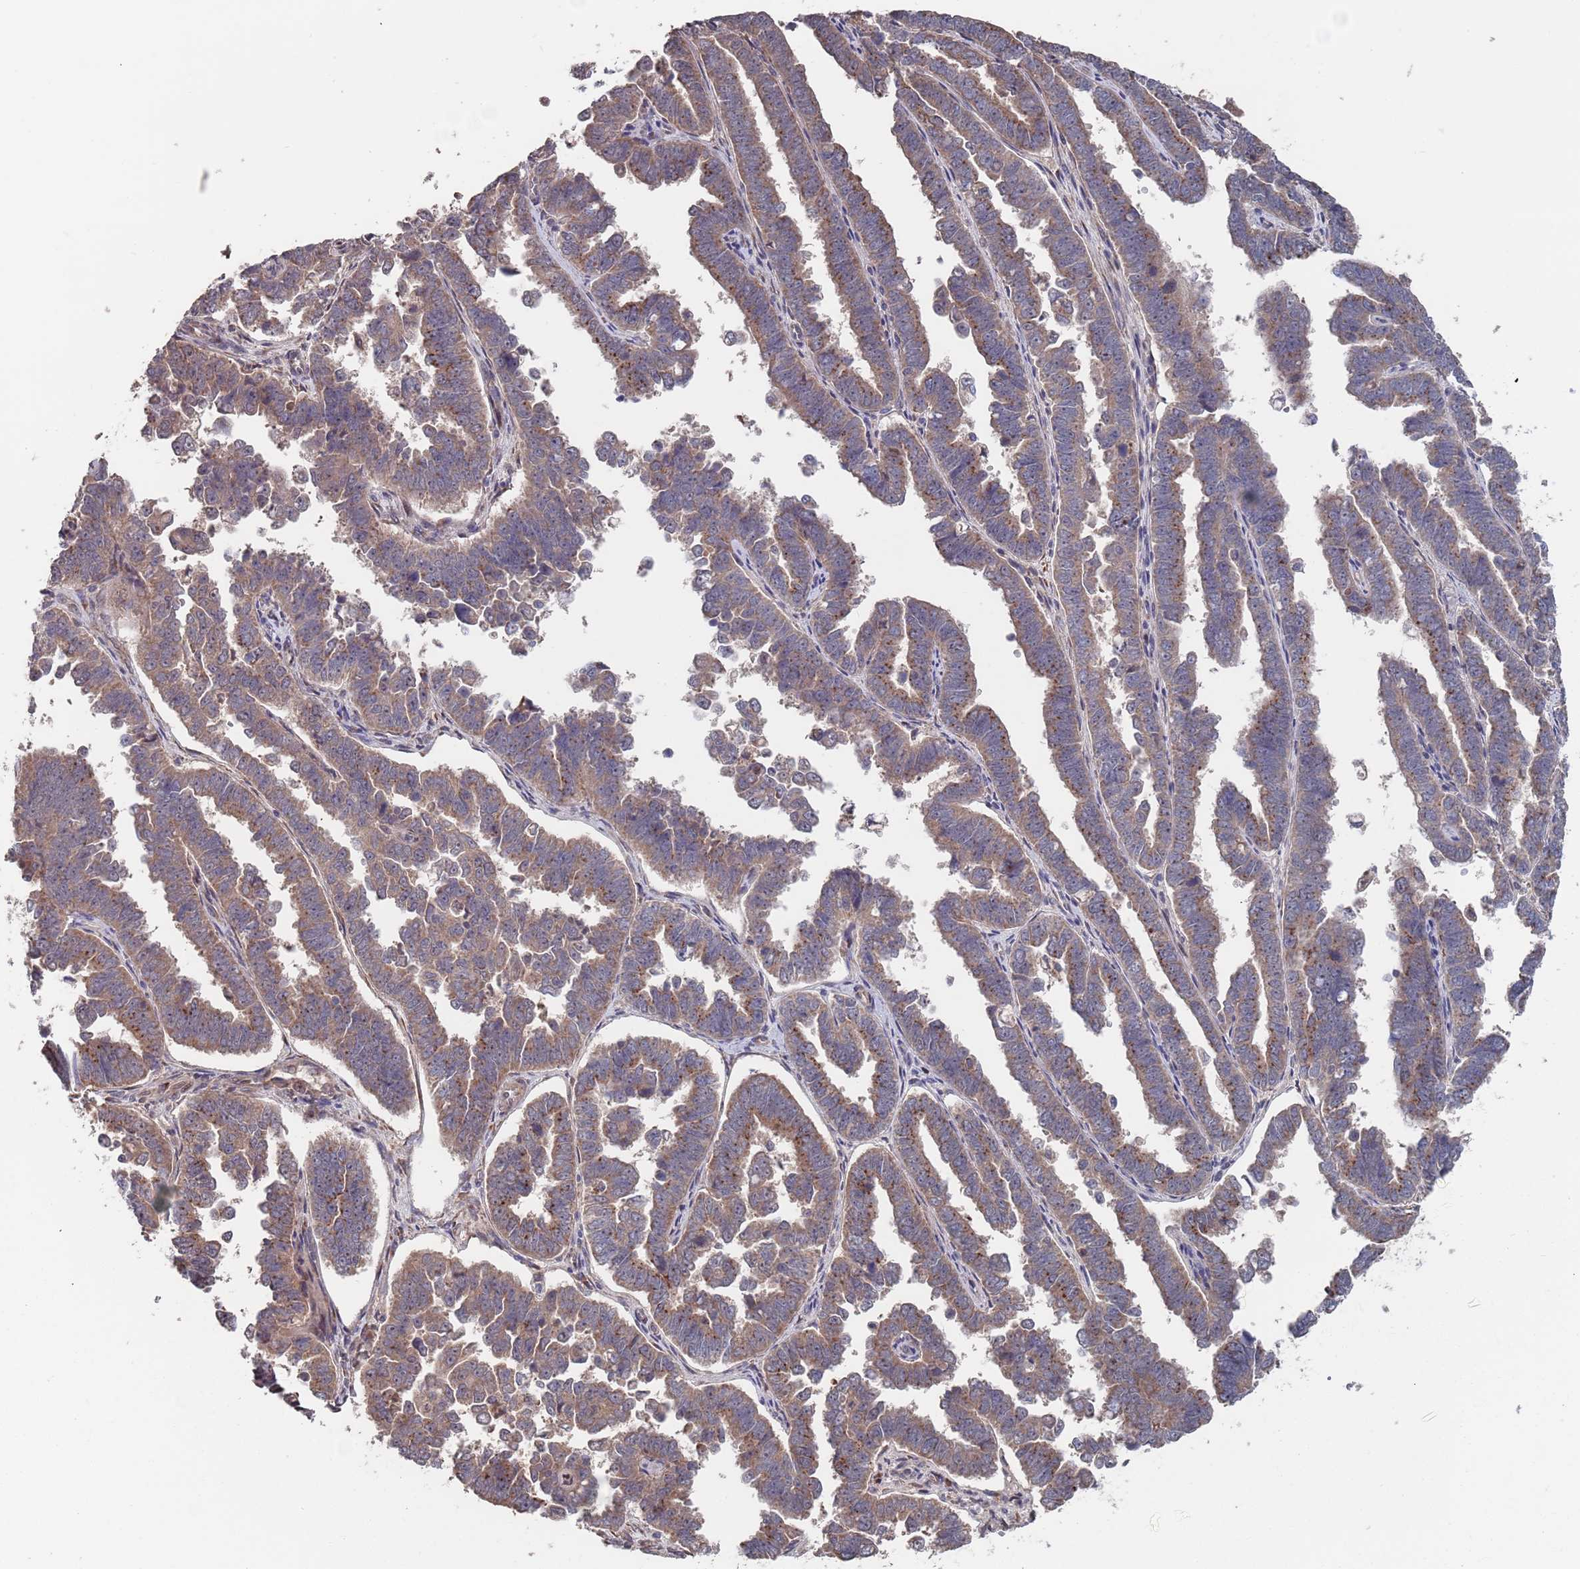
{"staining": {"intensity": "moderate", "quantity": ">75%", "location": "cytoplasmic/membranous"}, "tissue": "endometrial cancer", "cell_type": "Tumor cells", "image_type": "cancer", "snomed": [{"axis": "morphology", "description": "Adenocarcinoma, NOS"}, {"axis": "topography", "description": "Endometrium"}], "caption": "Adenocarcinoma (endometrial) stained with DAB immunohistochemistry shows medium levels of moderate cytoplasmic/membranous staining in approximately >75% of tumor cells.", "gene": "UNC45A", "patient": {"sex": "female", "age": 75}}